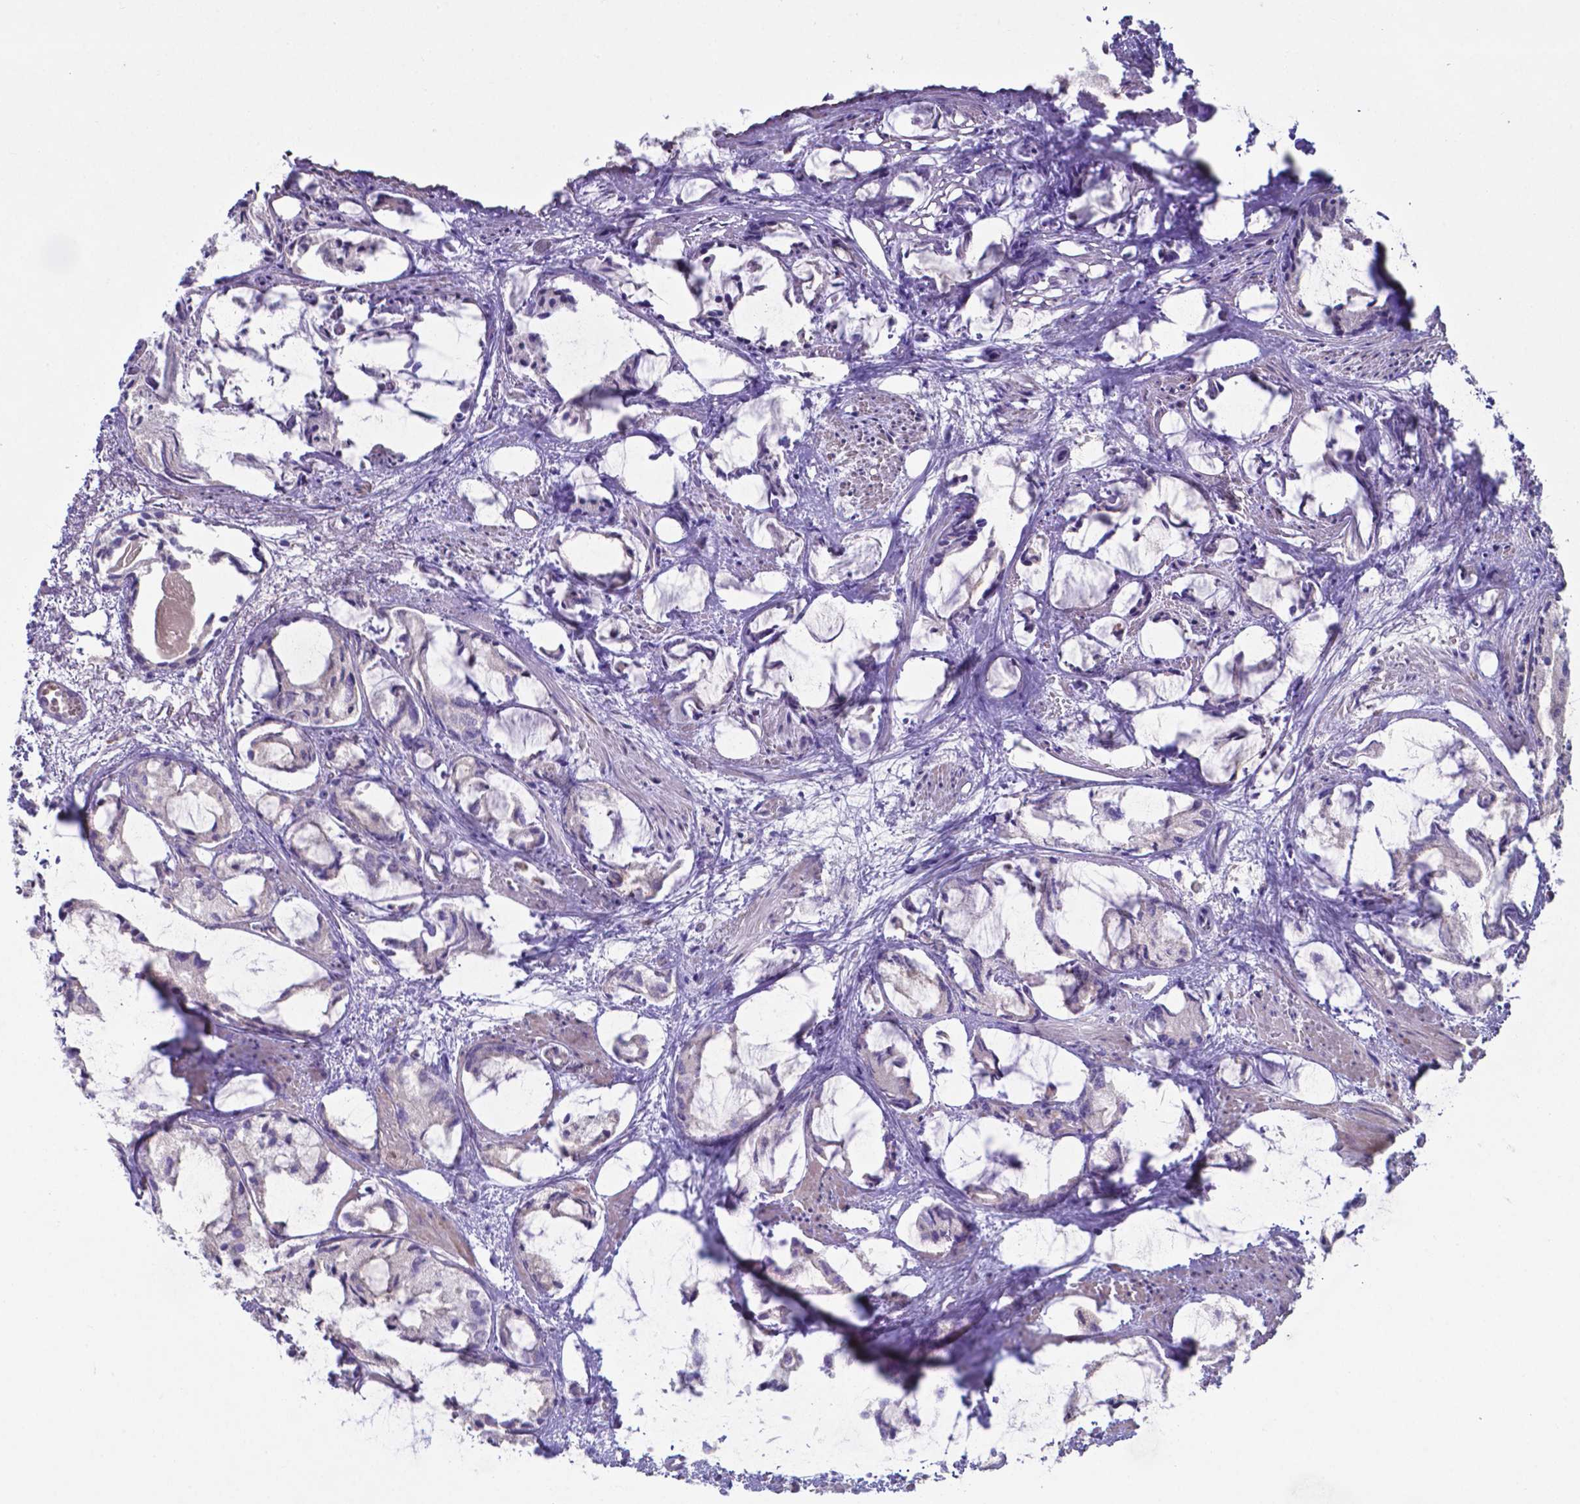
{"staining": {"intensity": "negative", "quantity": "none", "location": "none"}, "tissue": "prostate cancer", "cell_type": "Tumor cells", "image_type": "cancer", "snomed": [{"axis": "morphology", "description": "Adenocarcinoma, High grade"}, {"axis": "topography", "description": "Prostate"}], "caption": "There is no significant staining in tumor cells of prostate adenocarcinoma (high-grade).", "gene": "TYRO3", "patient": {"sex": "male", "age": 85}}